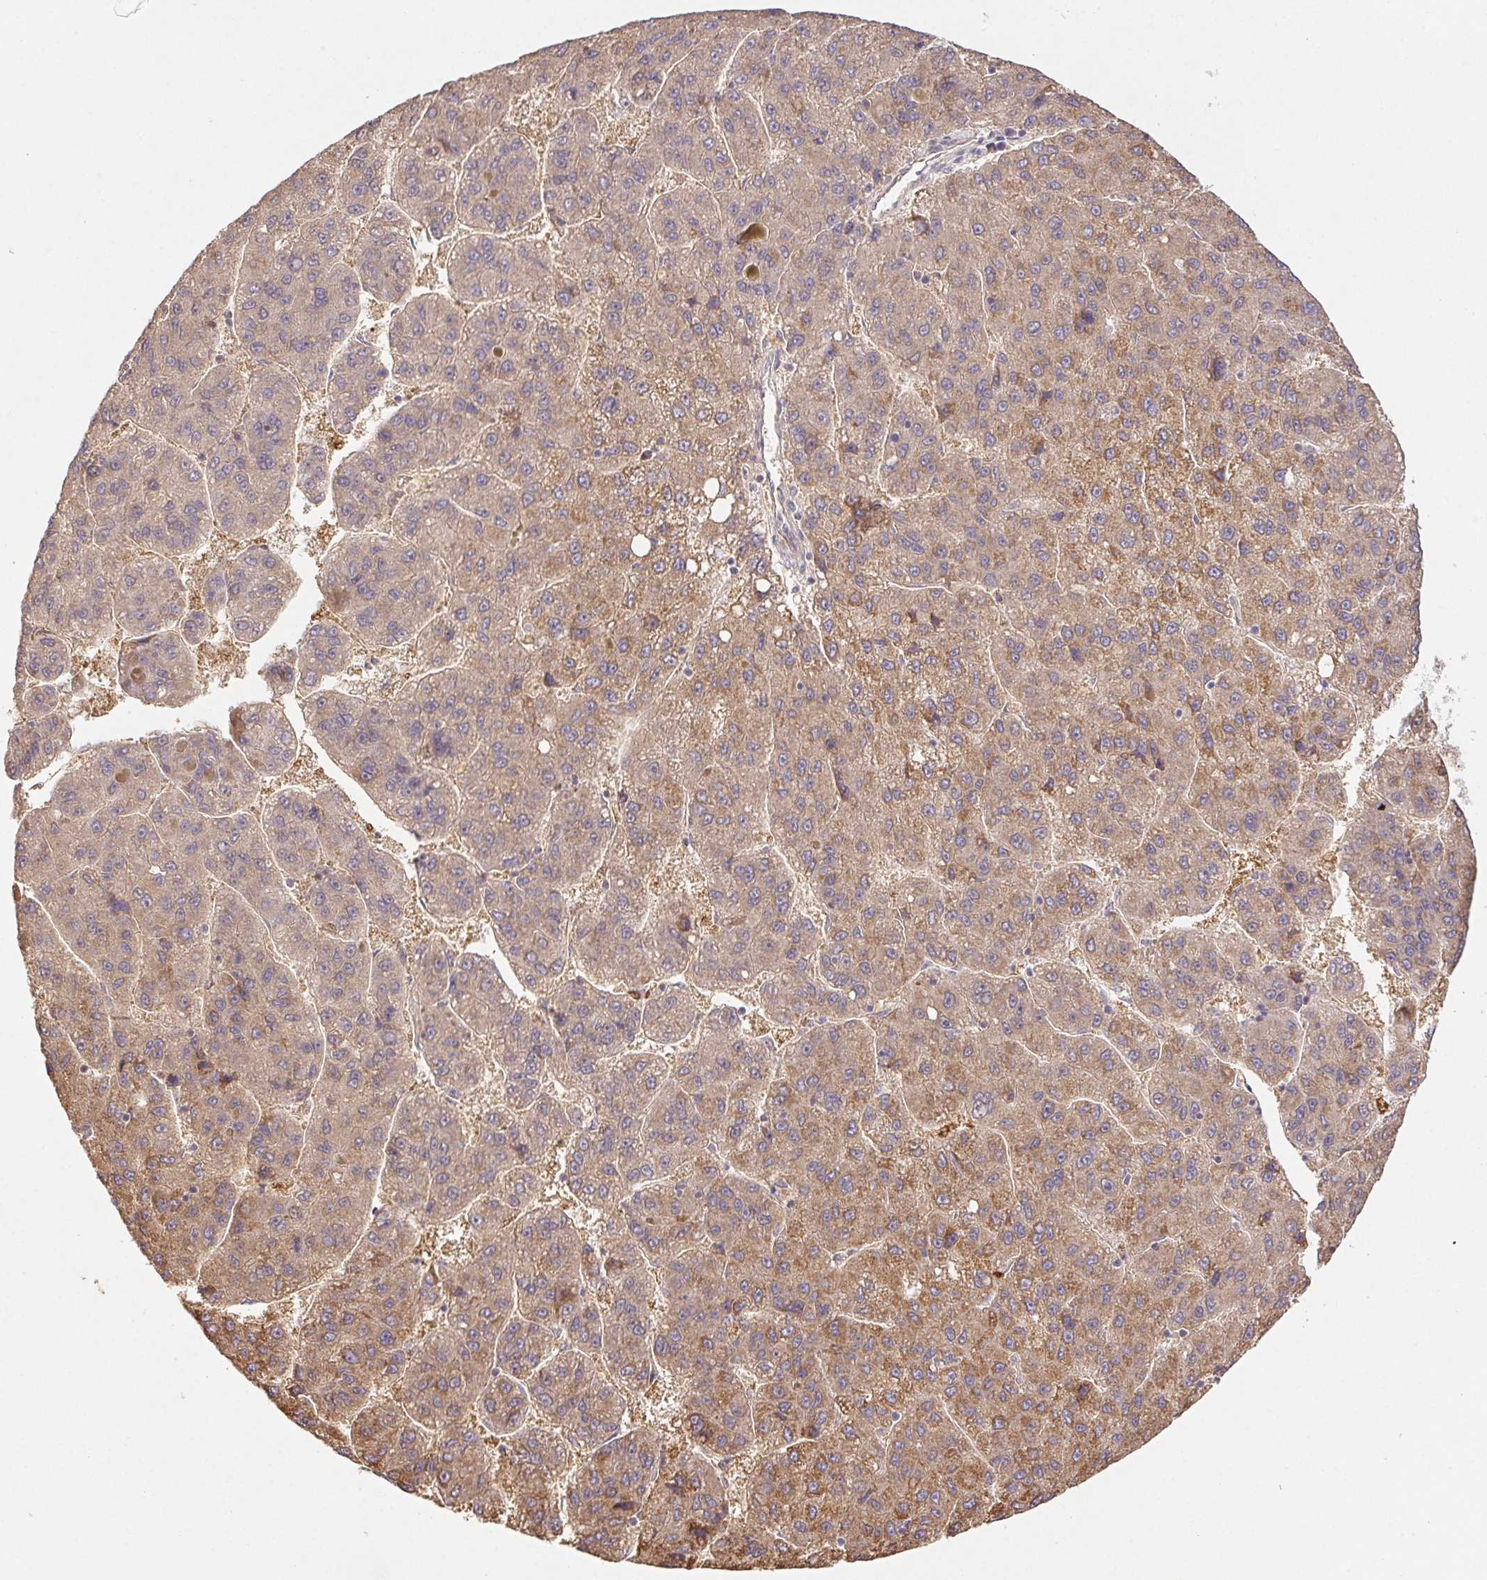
{"staining": {"intensity": "moderate", "quantity": ">75%", "location": "cytoplasmic/membranous"}, "tissue": "liver cancer", "cell_type": "Tumor cells", "image_type": "cancer", "snomed": [{"axis": "morphology", "description": "Carcinoma, Hepatocellular, NOS"}, {"axis": "topography", "description": "Liver"}], "caption": "Brown immunohistochemical staining in liver cancer reveals moderate cytoplasmic/membranous staining in approximately >75% of tumor cells. (Stains: DAB in brown, nuclei in blue, Microscopy: brightfield microscopy at high magnification).", "gene": "RAB11A", "patient": {"sex": "female", "age": 82}}